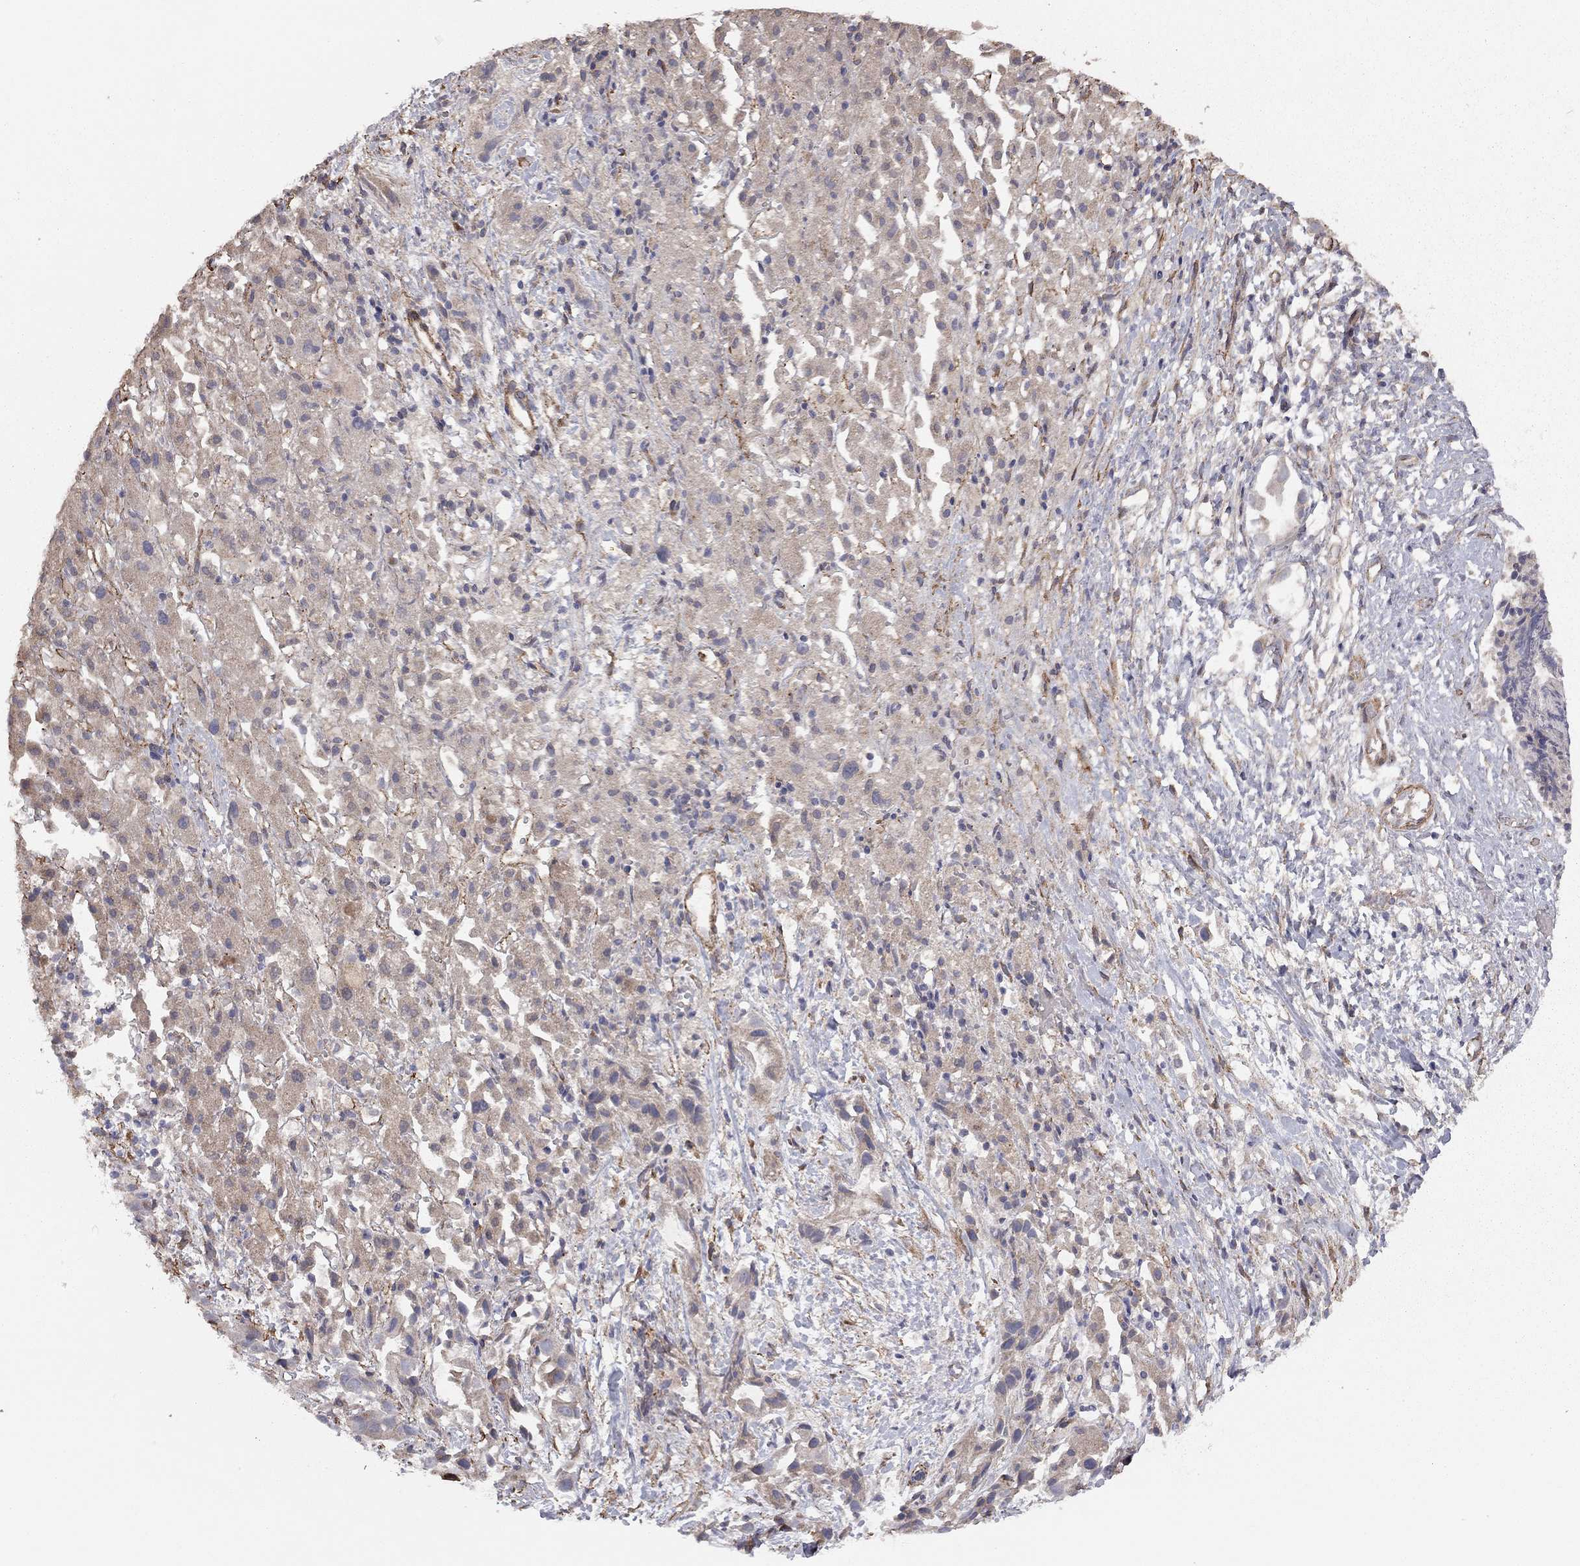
{"staining": {"intensity": "weak", "quantity": "25%-75%", "location": "cytoplasmic/membranous"}, "tissue": "liver cancer", "cell_type": "Tumor cells", "image_type": "cancer", "snomed": [{"axis": "morphology", "description": "Cholangiocarcinoma"}, {"axis": "topography", "description": "Liver"}], "caption": "Protein staining displays weak cytoplasmic/membranous expression in about 25%-75% of tumor cells in liver cancer (cholangiocarcinoma).", "gene": "EXOC3L2", "patient": {"sex": "female", "age": 52}}